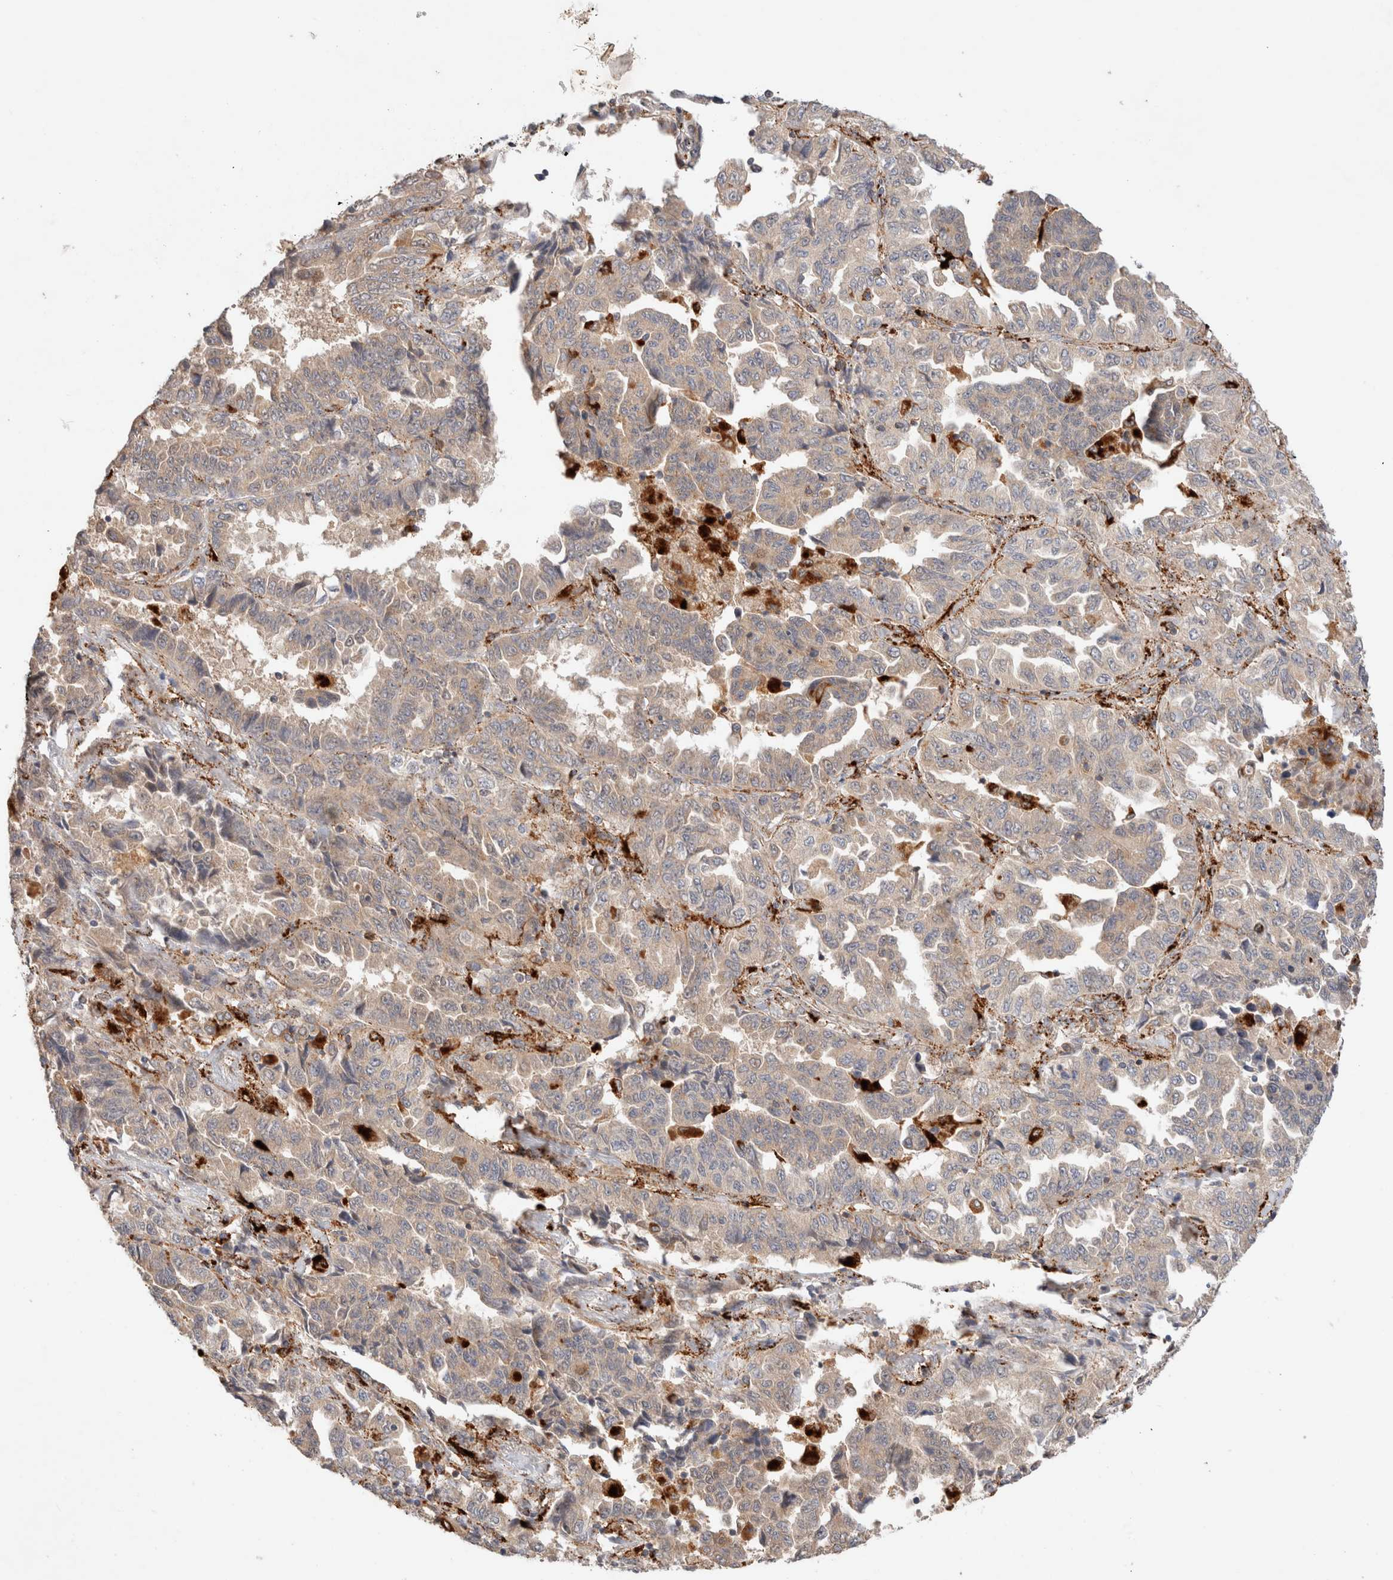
{"staining": {"intensity": "weak", "quantity": "<25%", "location": "cytoplasmic/membranous"}, "tissue": "lung cancer", "cell_type": "Tumor cells", "image_type": "cancer", "snomed": [{"axis": "morphology", "description": "Adenocarcinoma, NOS"}, {"axis": "topography", "description": "Lung"}], "caption": "The micrograph reveals no significant staining in tumor cells of lung adenocarcinoma.", "gene": "RABEPK", "patient": {"sex": "female", "age": 51}}